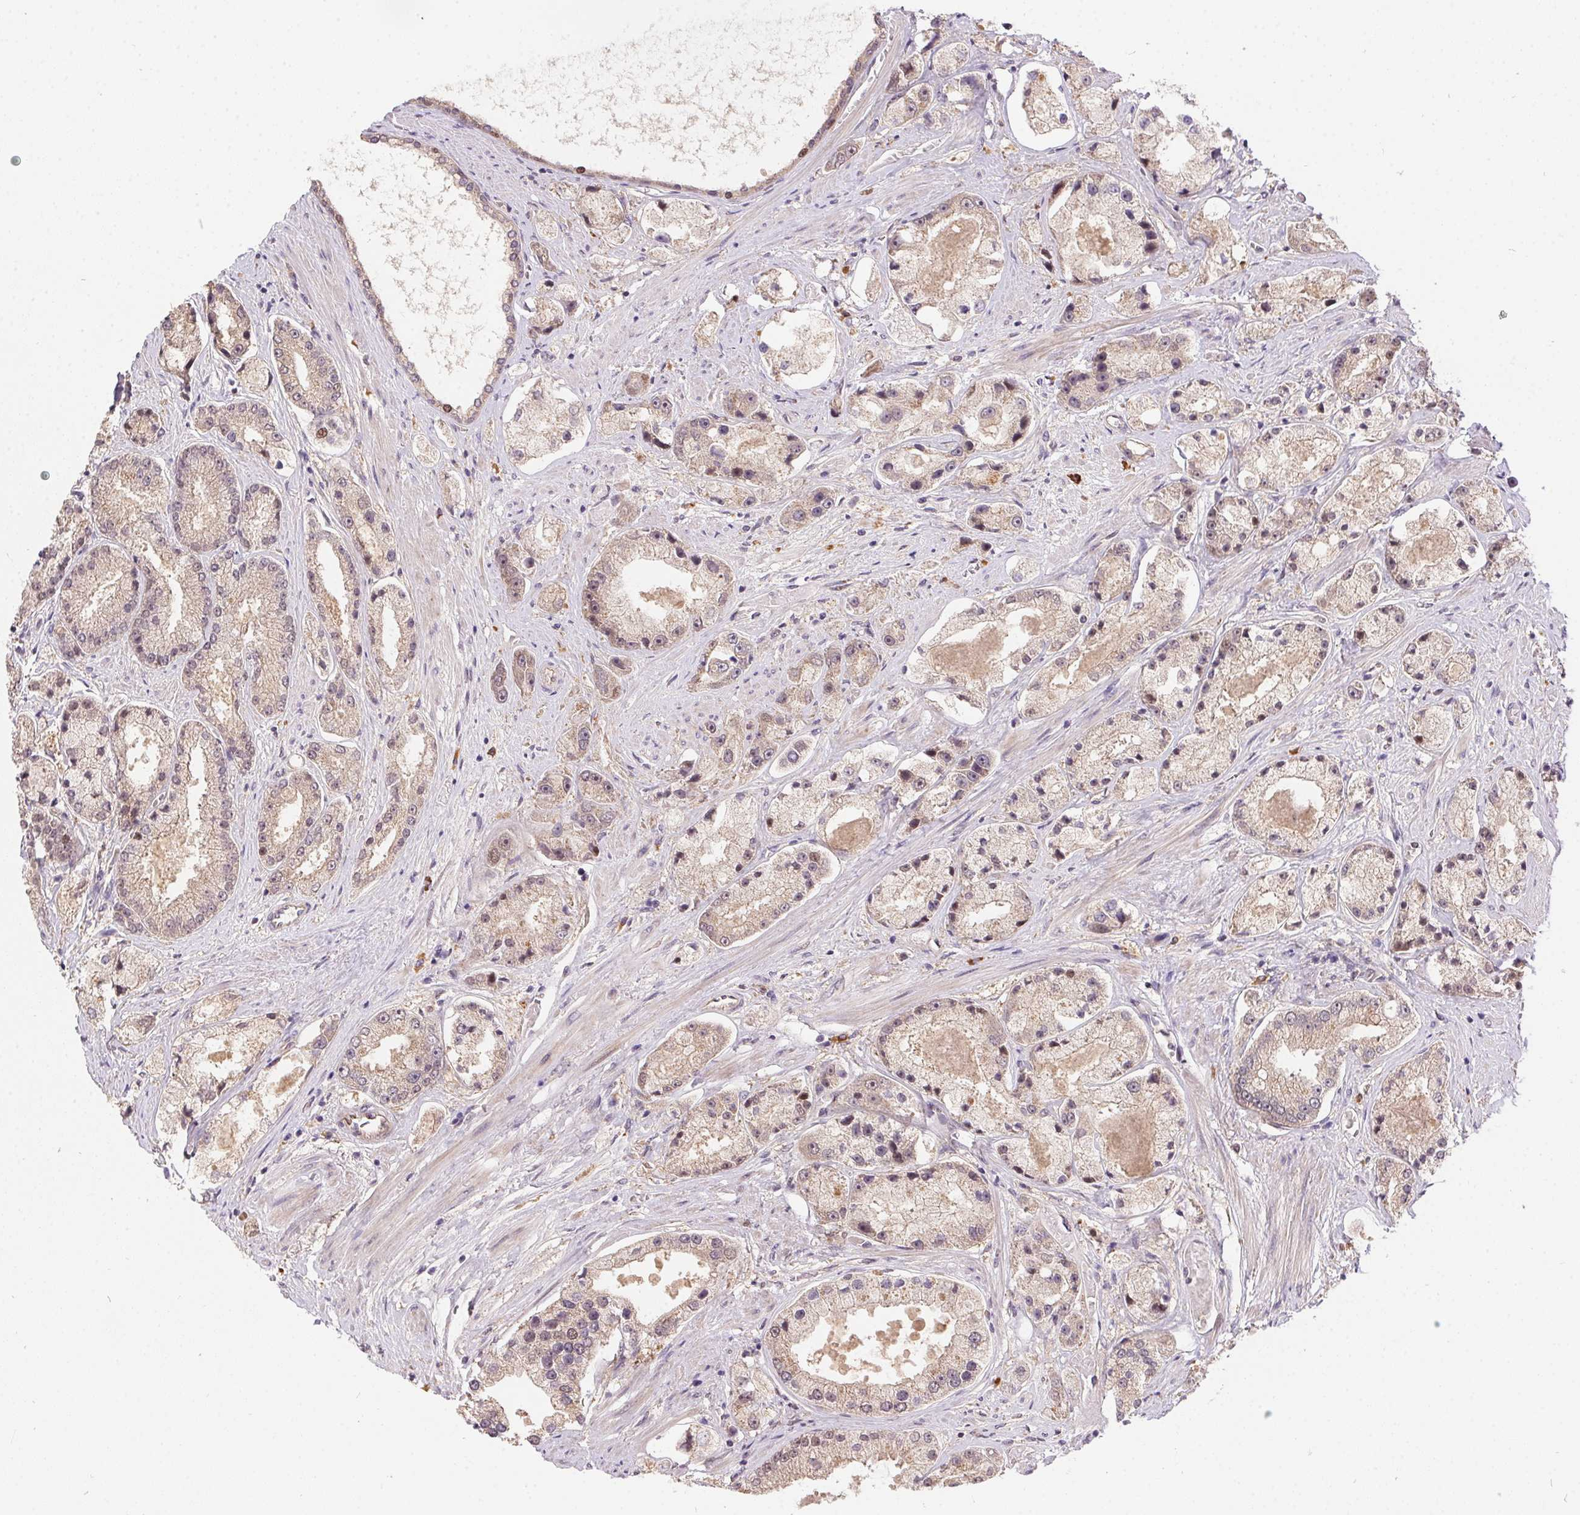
{"staining": {"intensity": "weak", "quantity": ">75%", "location": "cytoplasmic/membranous,nuclear"}, "tissue": "prostate cancer", "cell_type": "Tumor cells", "image_type": "cancer", "snomed": [{"axis": "morphology", "description": "Adenocarcinoma, High grade"}, {"axis": "topography", "description": "Prostate"}], "caption": "High-grade adenocarcinoma (prostate) was stained to show a protein in brown. There is low levels of weak cytoplasmic/membranous and nuclear staining in approximately >75% of tumor cells. The protein of interest is shown in brown color, while the nuclei are stained blue.", "gene": "NUDT16", "patient": {"sex": "male", "age": 67}}